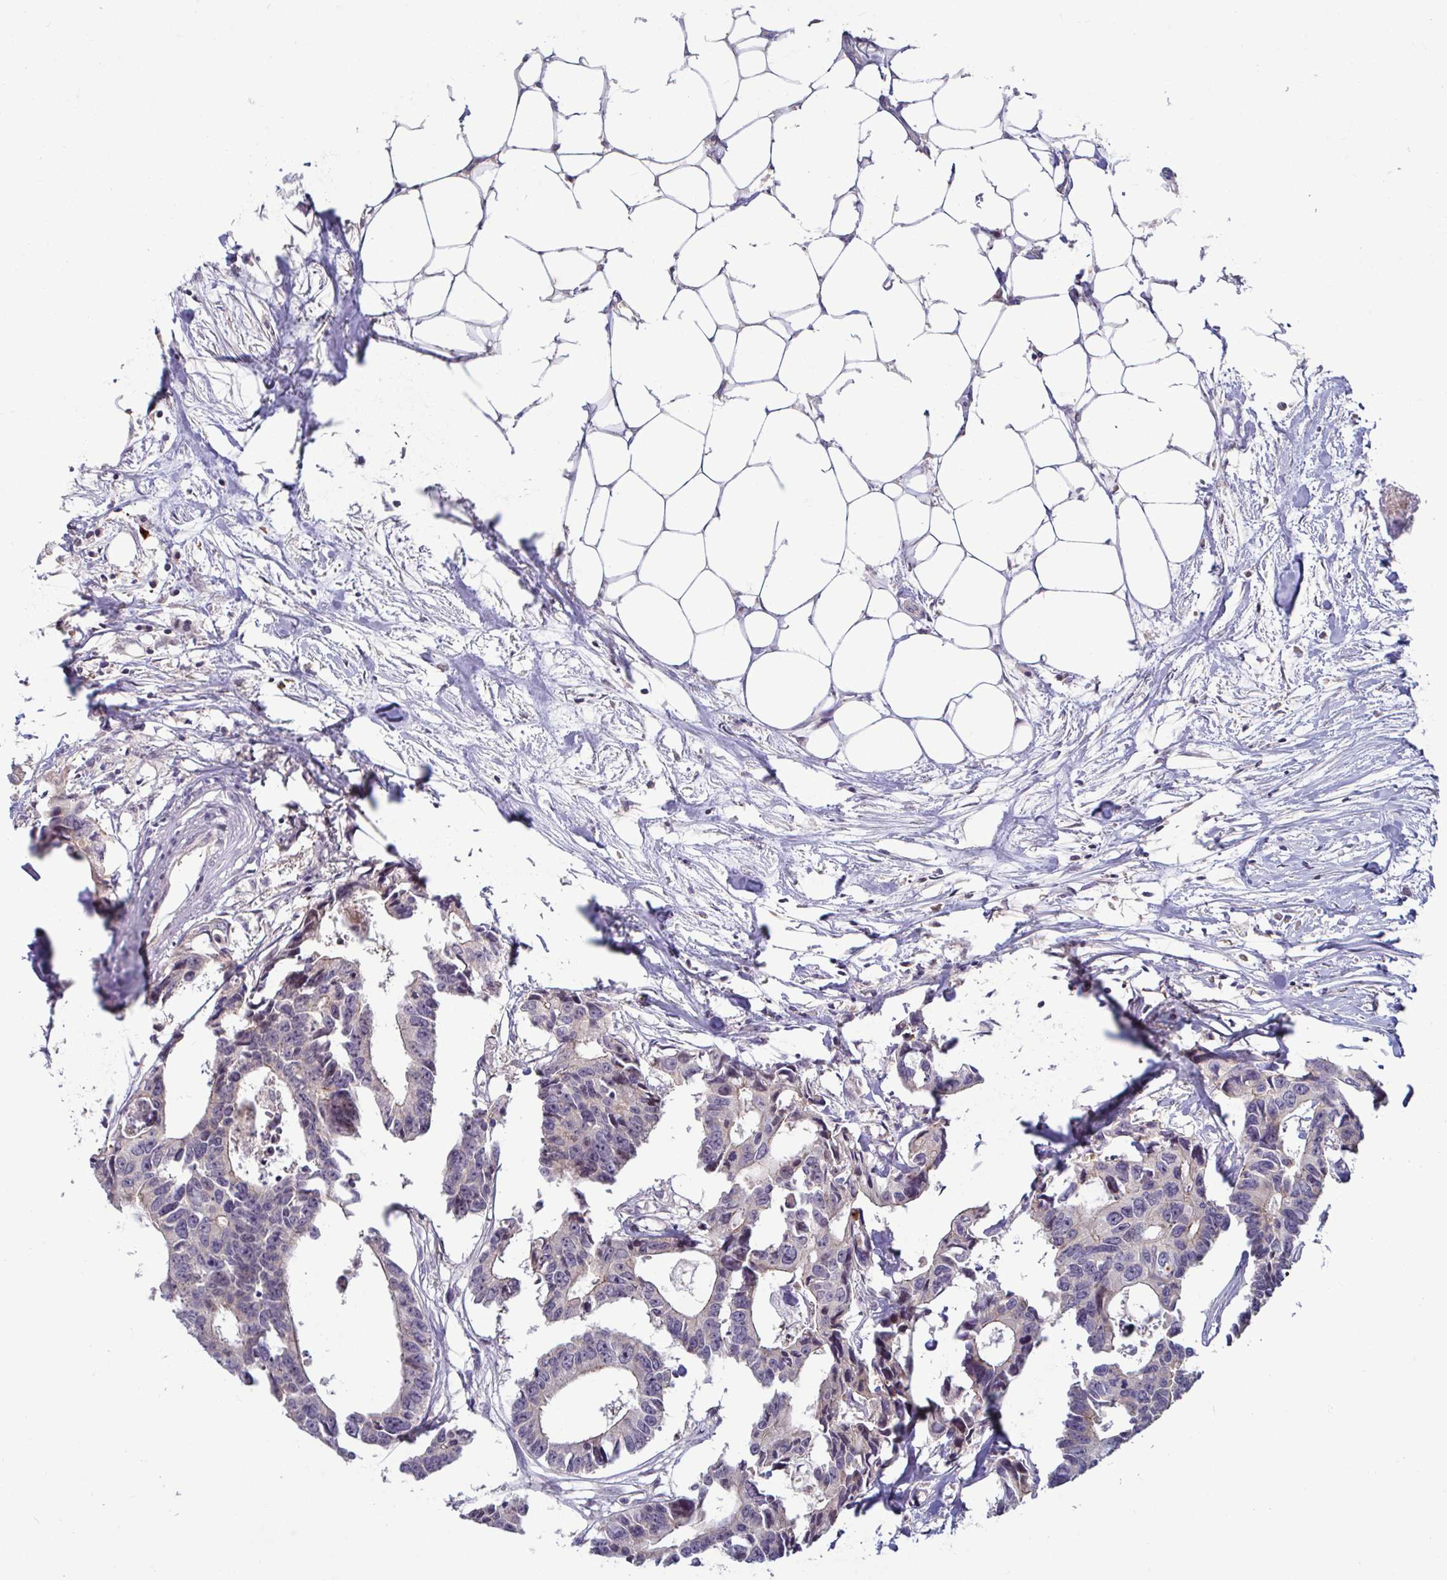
{"staining": {"intensity": "weak", "quantity": "<25%", "location": "cytoplasmic/membranous"}, "tissue": "colorectal cancer", "cell_type": "Tumor cells", "image_type": "cancer", "snomed": [{"axis": "morphology", "description": "Adenocarcinoma, NOS"}, {"axis": "topography", "description": "Rectum"}], "caption": "Immunohistochemical staining of human adenocarcinoma (colorectal) reveals no significant expression in tumor cells. Brightfield microscopy of immunohistochemistry stained with DAB (3,3'-diaminobenzidine) (brown) and hematoxylin (blue), captured at high magnification.", "gene": "GSTM1", "patient": {"sex": "male", "age": 57}}